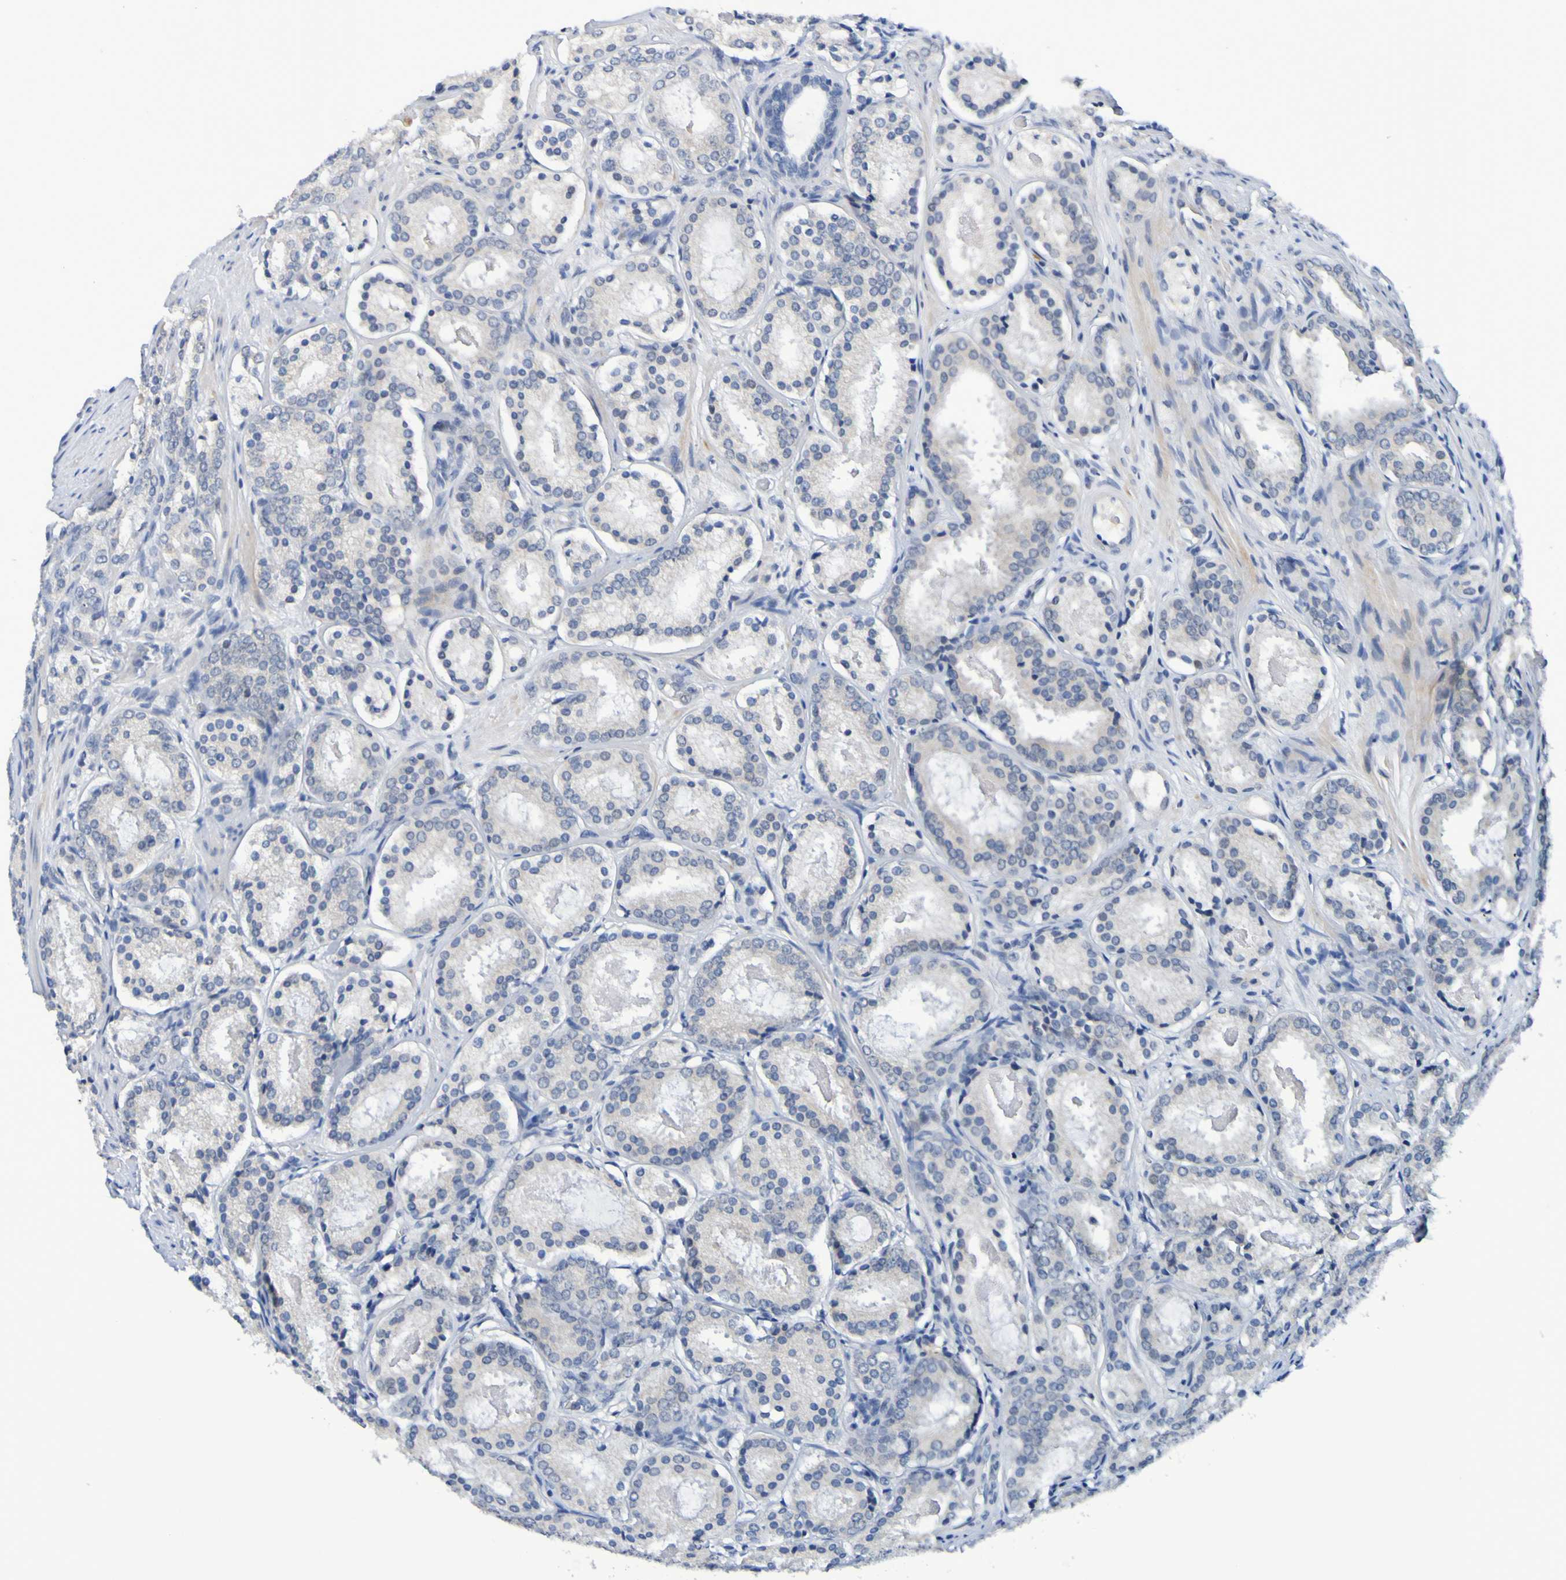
{"staining": {"intensity": "negative", "quantity": "none", "location": "none"}, "tissue": "prostate cancer", "cell_type": "Tumor cells", "image_type": "cancer", "snomed": [{"axis": "morphology", "description": "Adenocarcinoma, Low grade"}, {"axis": "topography", "description": "Prostate"}], "caption": "Tumor cells show no significant protein expression in prostate adenocarcinoma (low-grade).", "gene": "VMA21", "patient": {"sex": "male", "age": 69}}